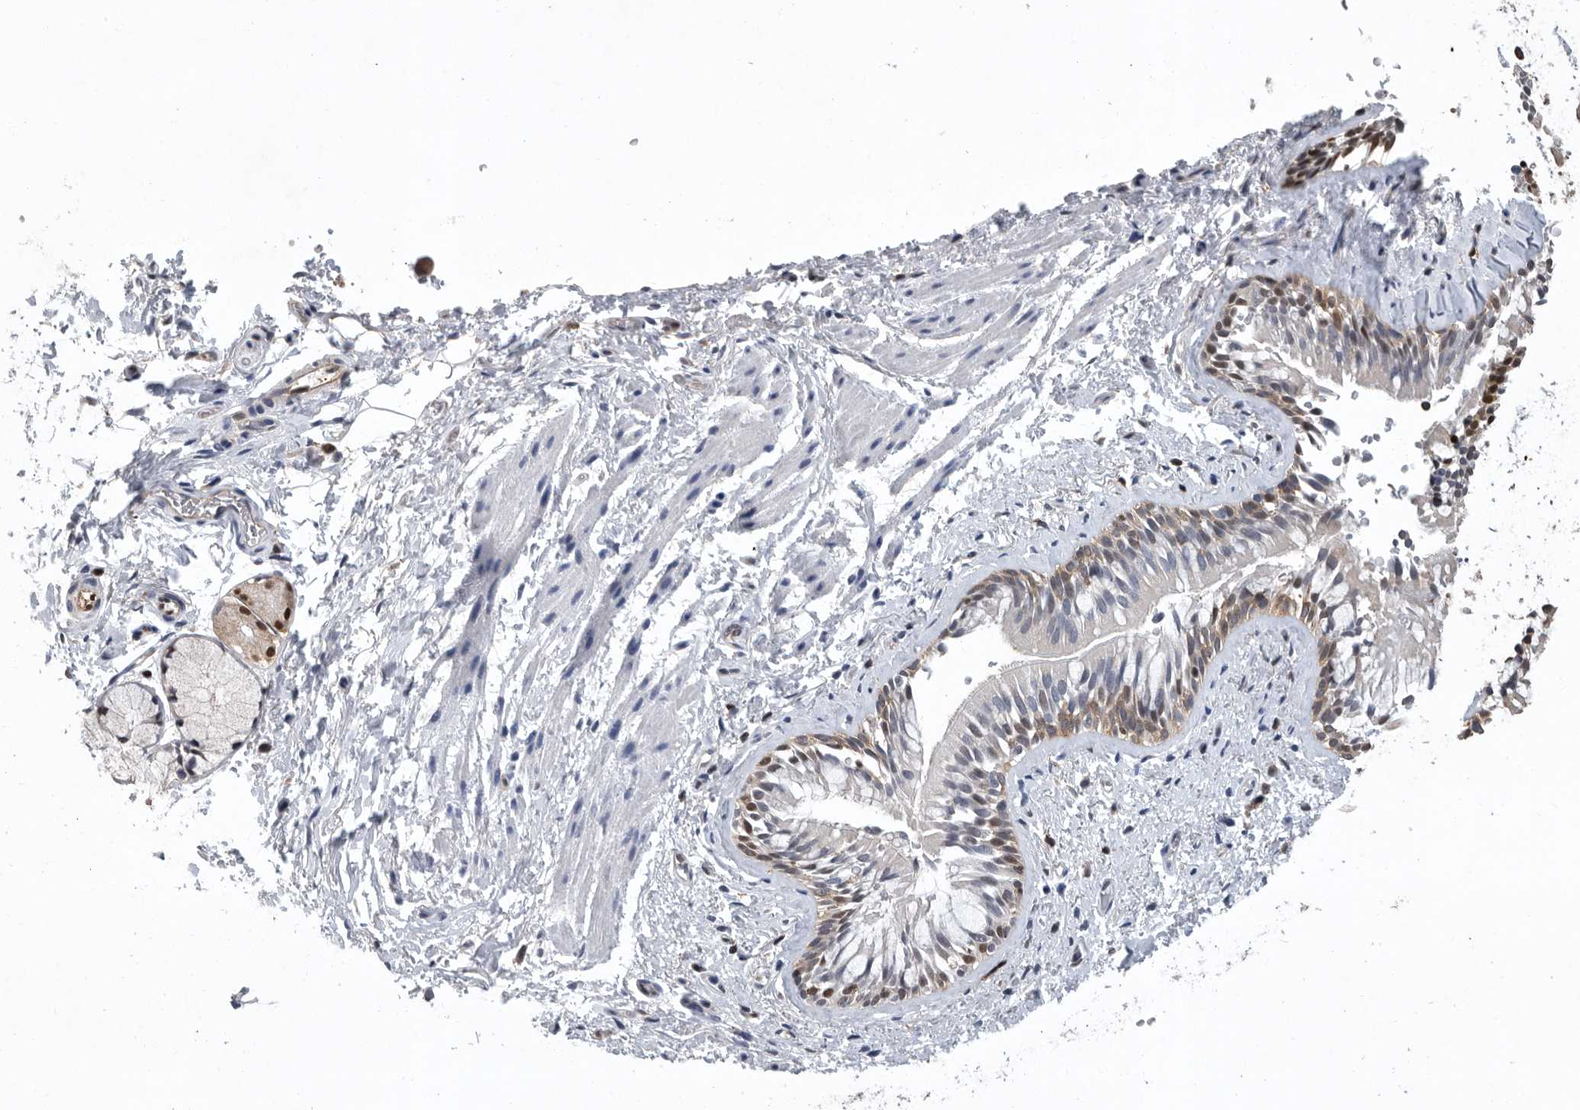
{"staining": {"intensity": "moderate", "quantity": "25%-75%", "location": "nuclear"}, "tissue": "bronchus", "cell_type": "Respiratory epithelial cells", "image_type": "normal", "snomed": [{"axis": "morphology", "description": "Normal tissue, NOS"}, {"axis": "morphology", "description": "Inflammation, NOS"}, {"axis": "topography", "description": "Cartilage tissue"}, {"axis": "topography", "description": "Bronchus"}, {"axis": "topography", "description": "Lung"}], "caption": "Human bronchus stained for a protein (brown) shows moderate nuclear positive positivity in about 25%-75% of respiratory epithelial cells.", "gene": "PDCD4", "patient": {"sex": "female", "age": 64}}